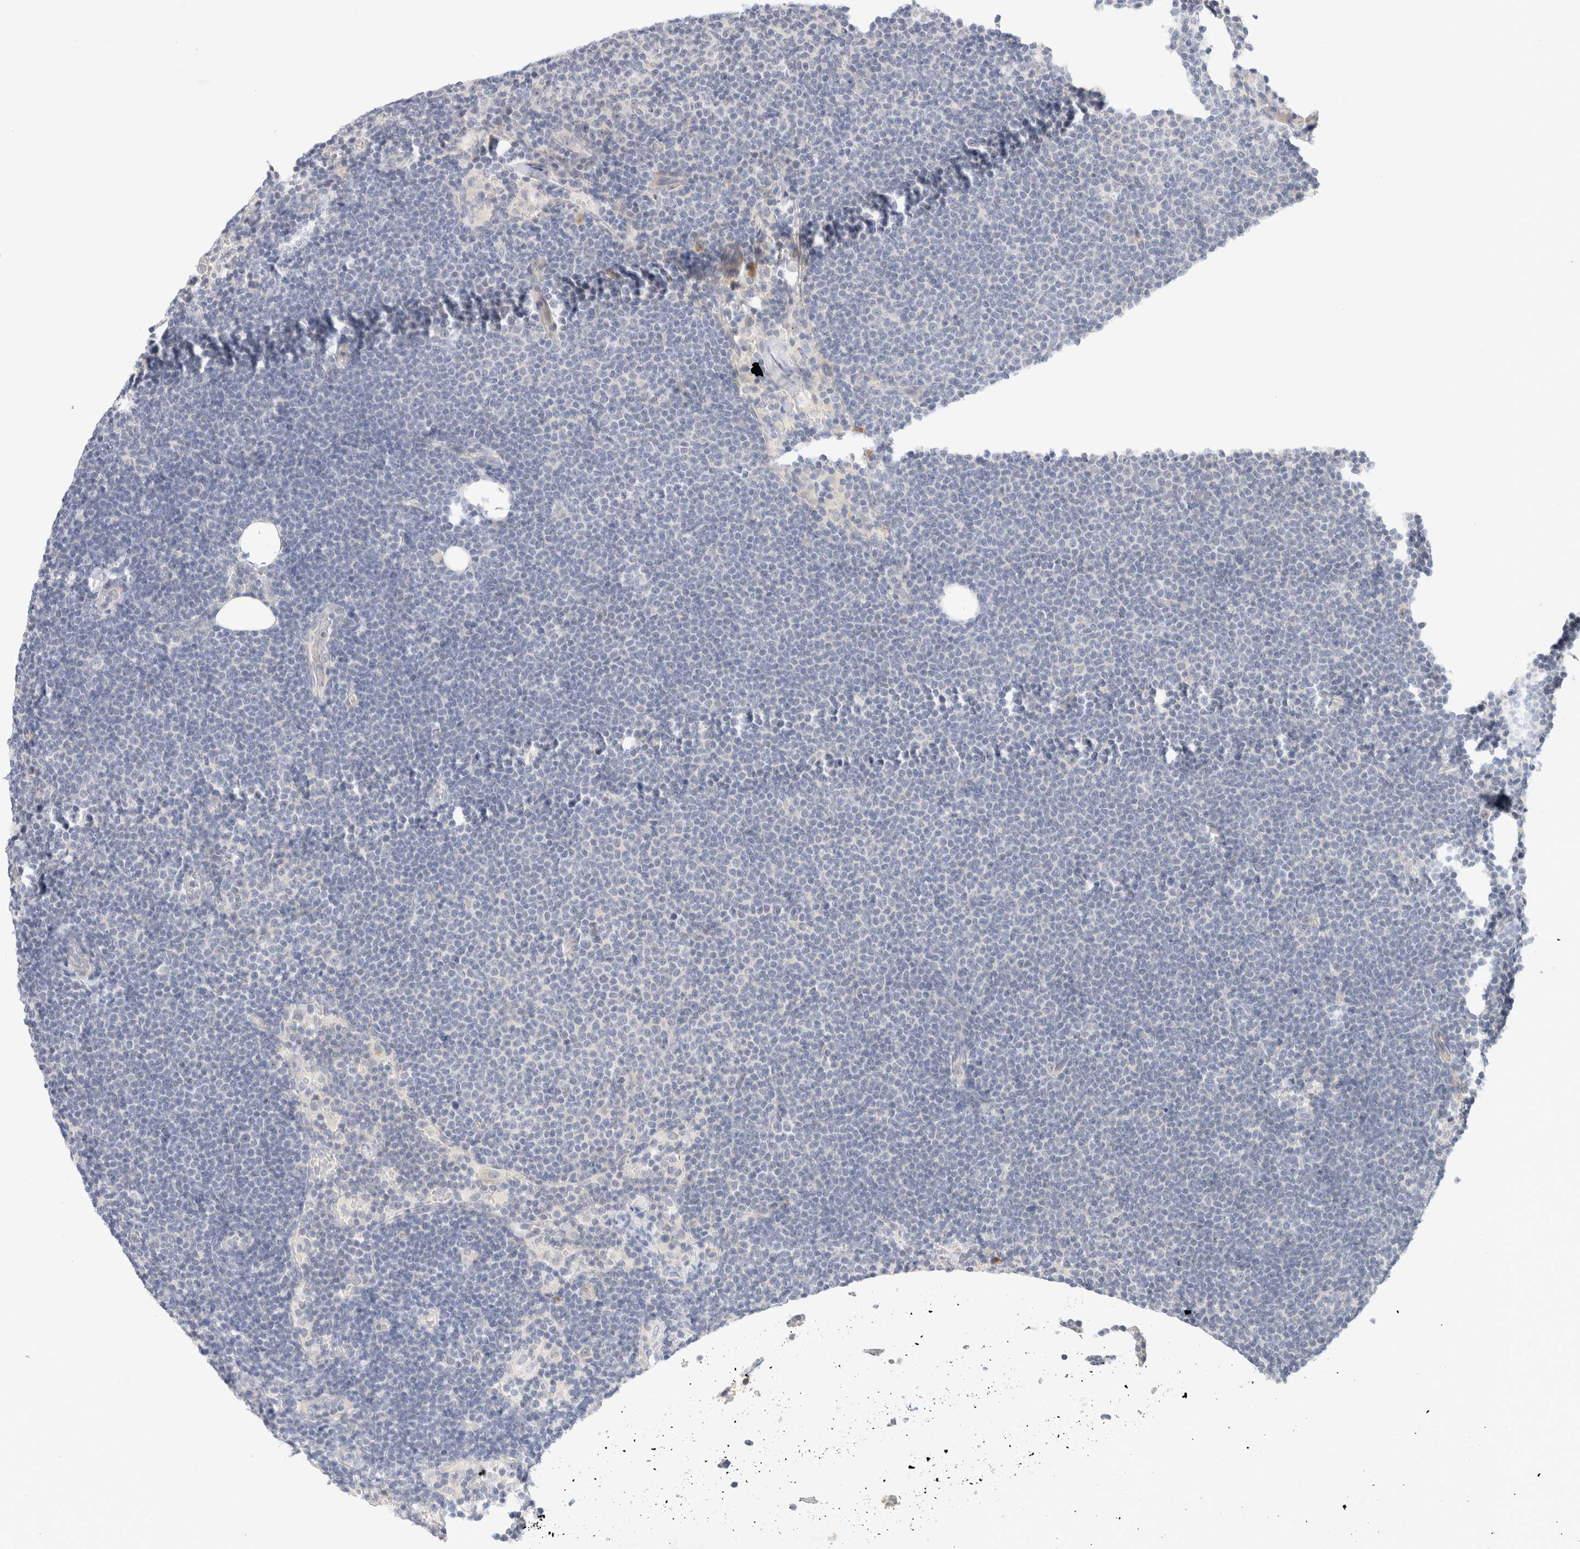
{"staining": {"intensity": "negative", "quantity": "none", "location": "none"}, "tissue": "lymphoma", "cell_type": "Tumor cells", "image_type": "cancer", "snomed": [{"axis": "morphology", "description": "Malignant lymphoma, non-Hodgkin's type, Low grade"}, {"axis": "topography", "description": "Lymph node"}], "caption": "This is an IHC histopathology image of low-grade malignant lymphoma, non-Hodgkin's type. There is no positivity in tumor cells.", "gene": "SPRTN", "patient": {"sex": "female", "age": 53}}